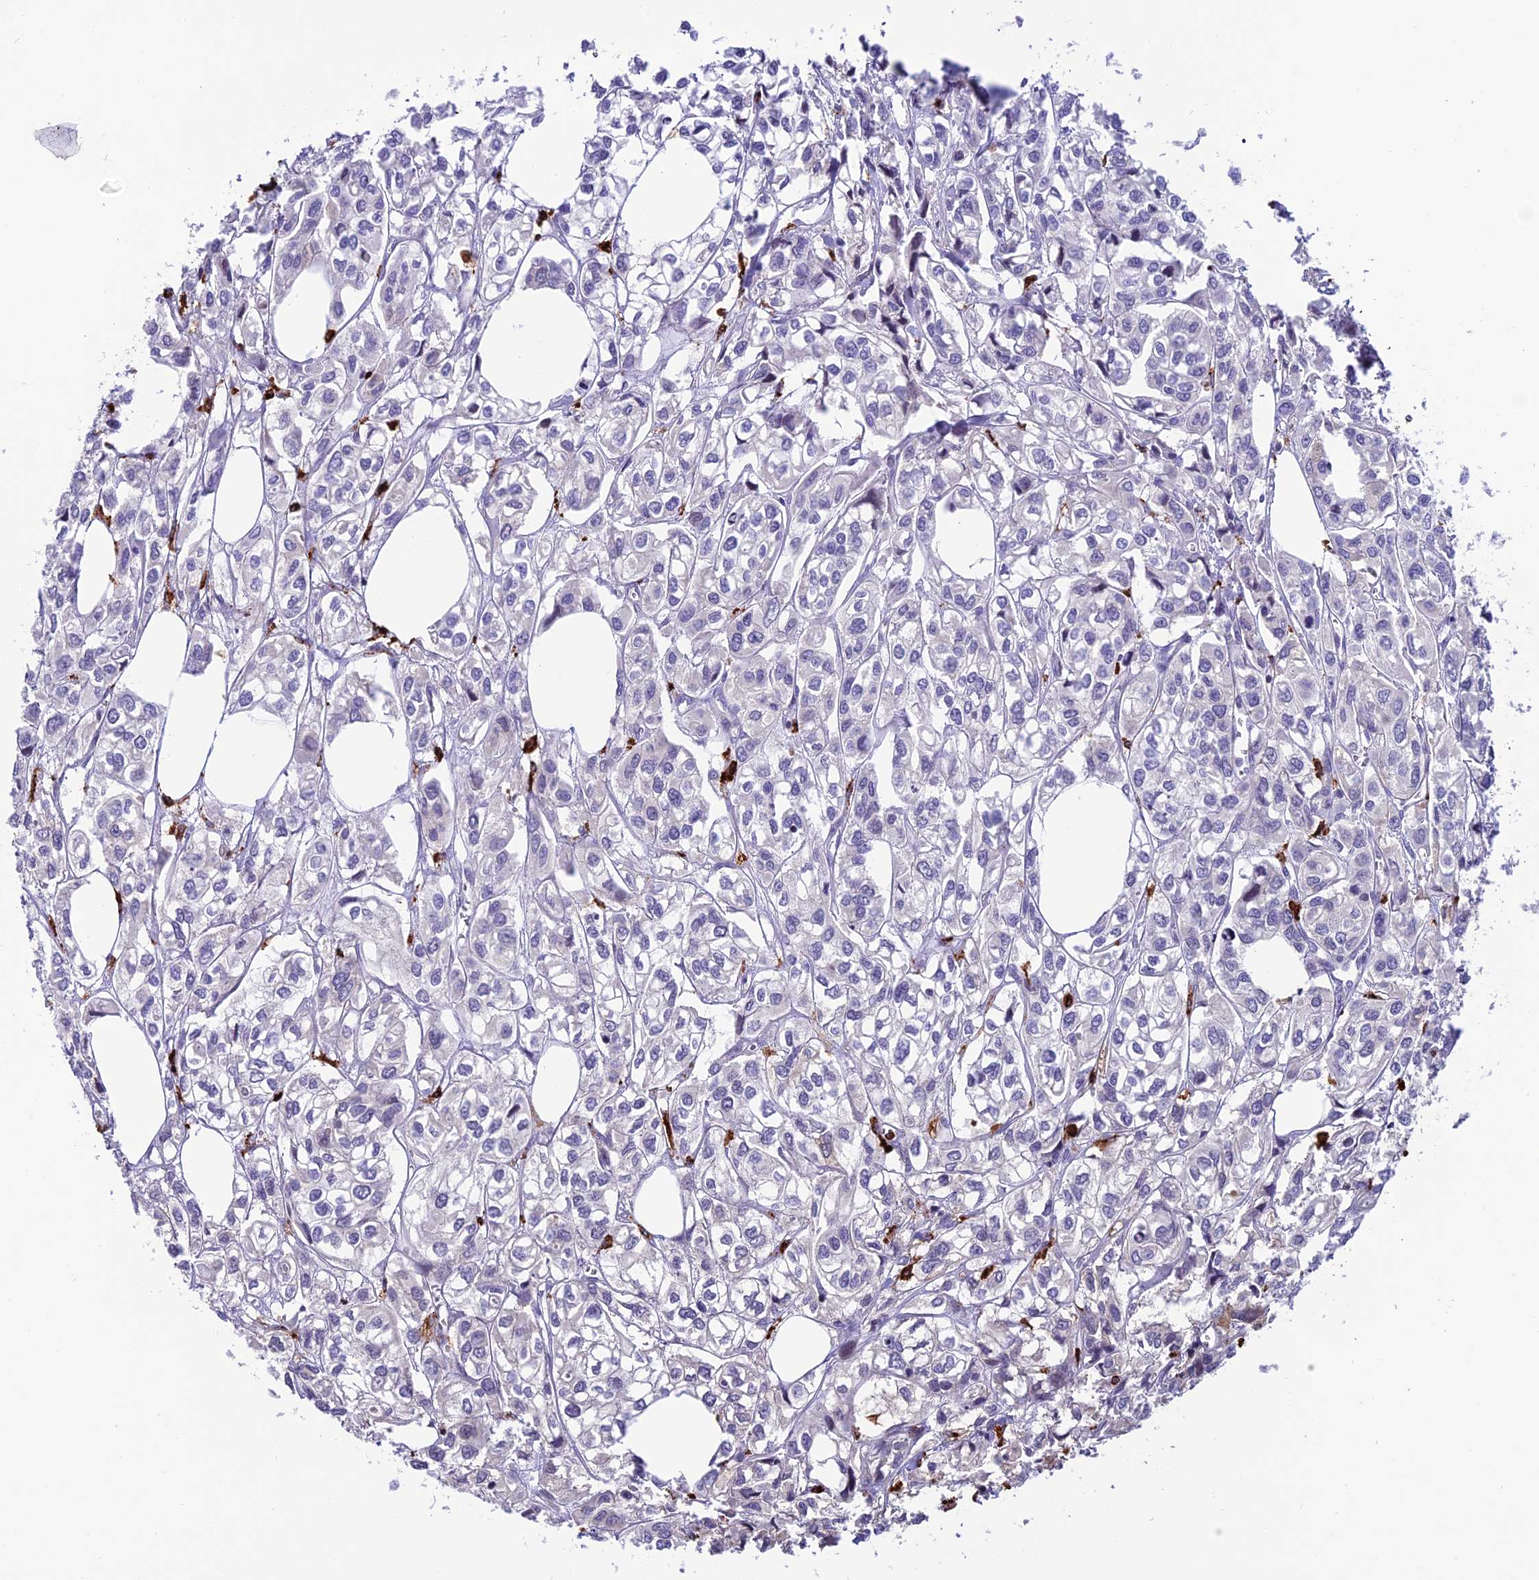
{"staining": {"intensity": "weak", "quantity": "<25%", "location": "cytoplasmic/membranous"}, "tissue": "urothelial cancer", "cell_type": "Tumor cells", "image_type": "cancer", "snomed": [{"axis": "morphology", "description": "Urothelial carcinoma, High grade"}, {"axis": "topography", "description": "Urinary bladder"}], "caption": "Human urothelial cancer stained for a protein using IHC reveals no staining in tumor cells.", "gene": "ARHGEF18", "patient": {"sex": "male", "age": 67}}